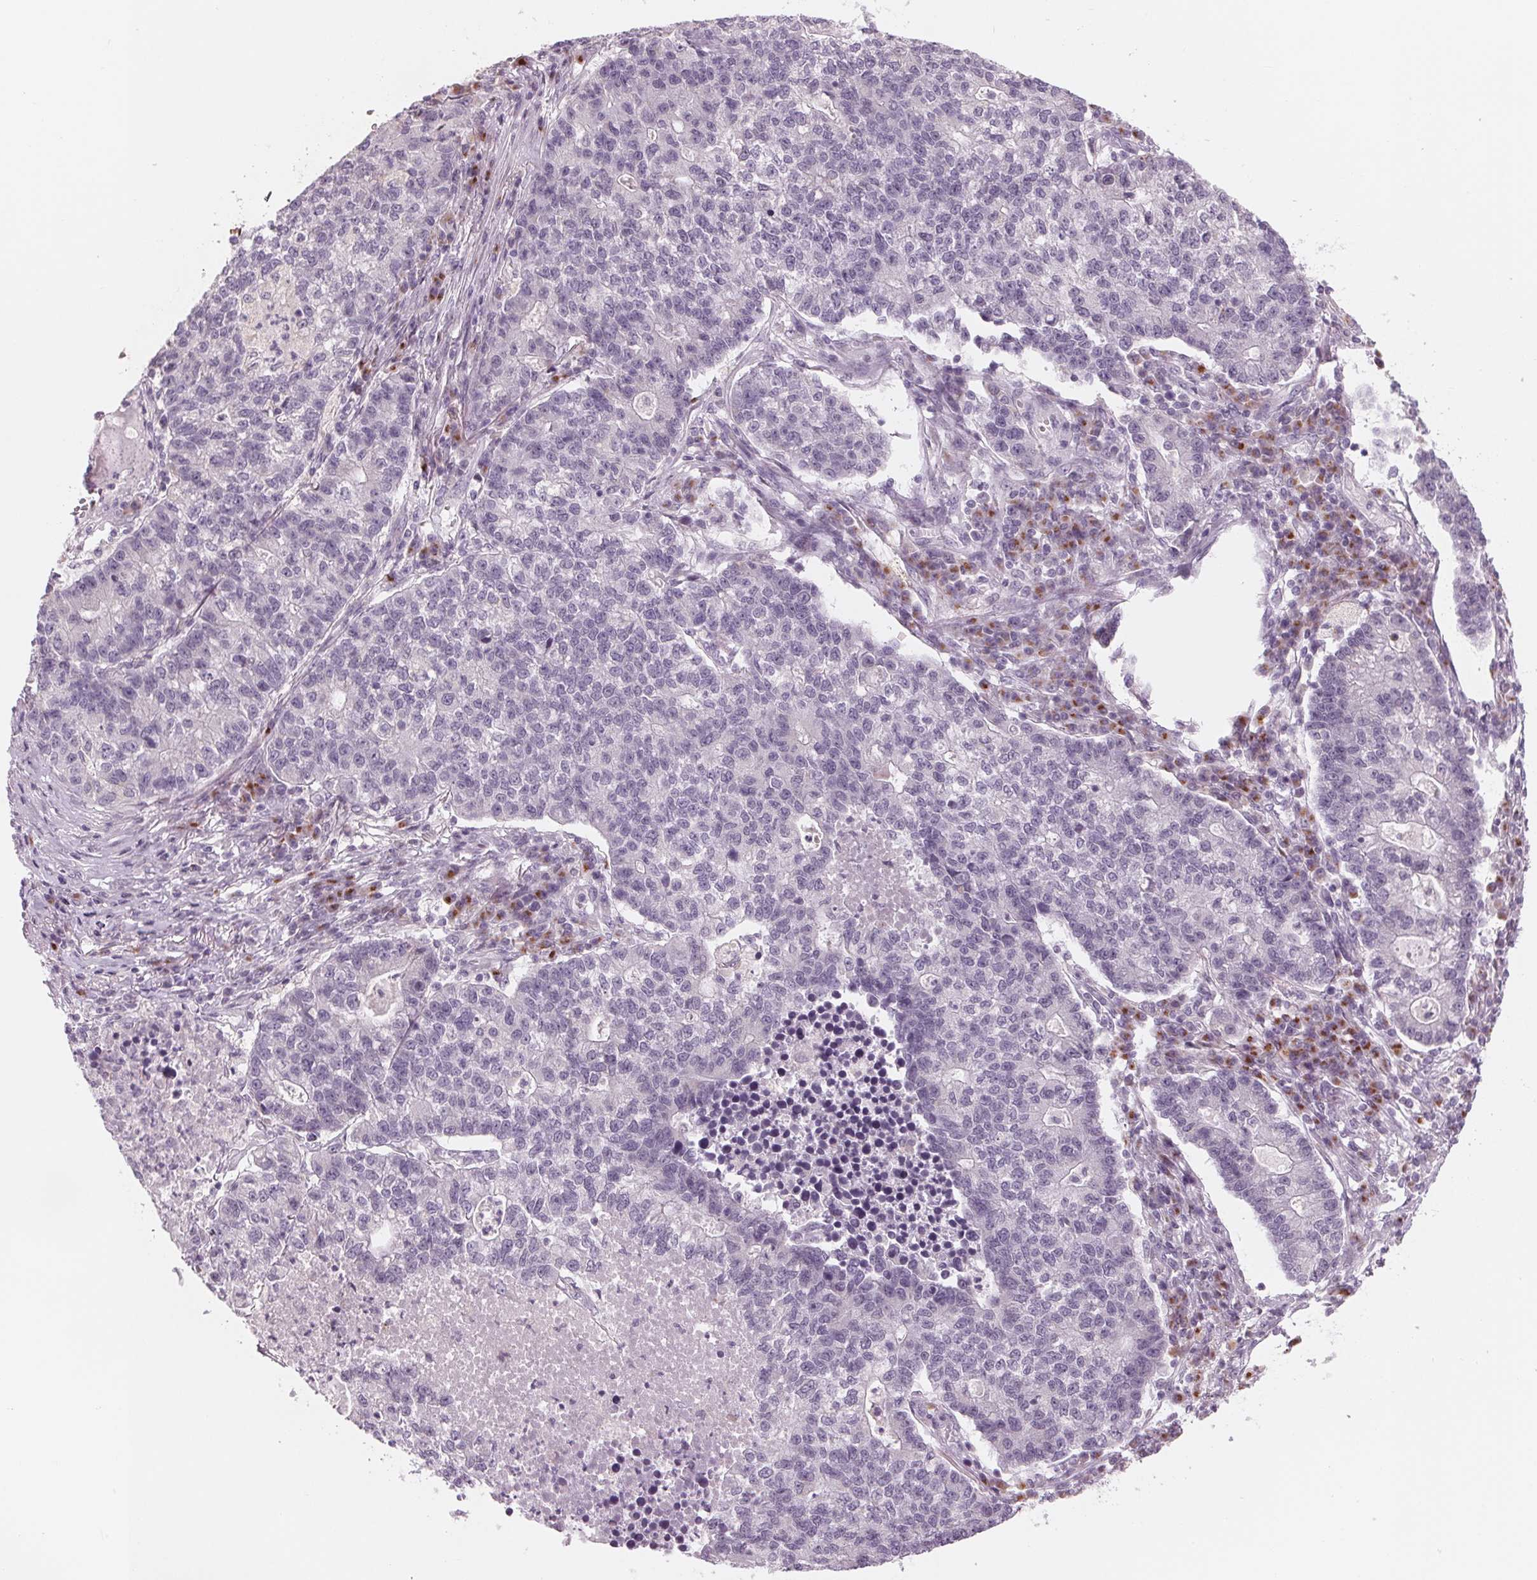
{"staining": {"intensity": "negative", "quantity": "none", "location": "none"}, "tissue": "lung cancer", "cell_type": "Tumor cells", "image_type": "cancer", "snomed": [{"axis": "morphology", "description": "Adenocarcinoma, NOS"}, {"axis": "topography", "description": "Lung"}], "caption": "An immunohistochemistry micrograph of lung cancer (adenocarcinoma) is shown. There is no staining in tumor cells of lung cancer (adenocarcinoma).", "gene": "IL9R", "patient": {"sex": "male", "age": 57}}